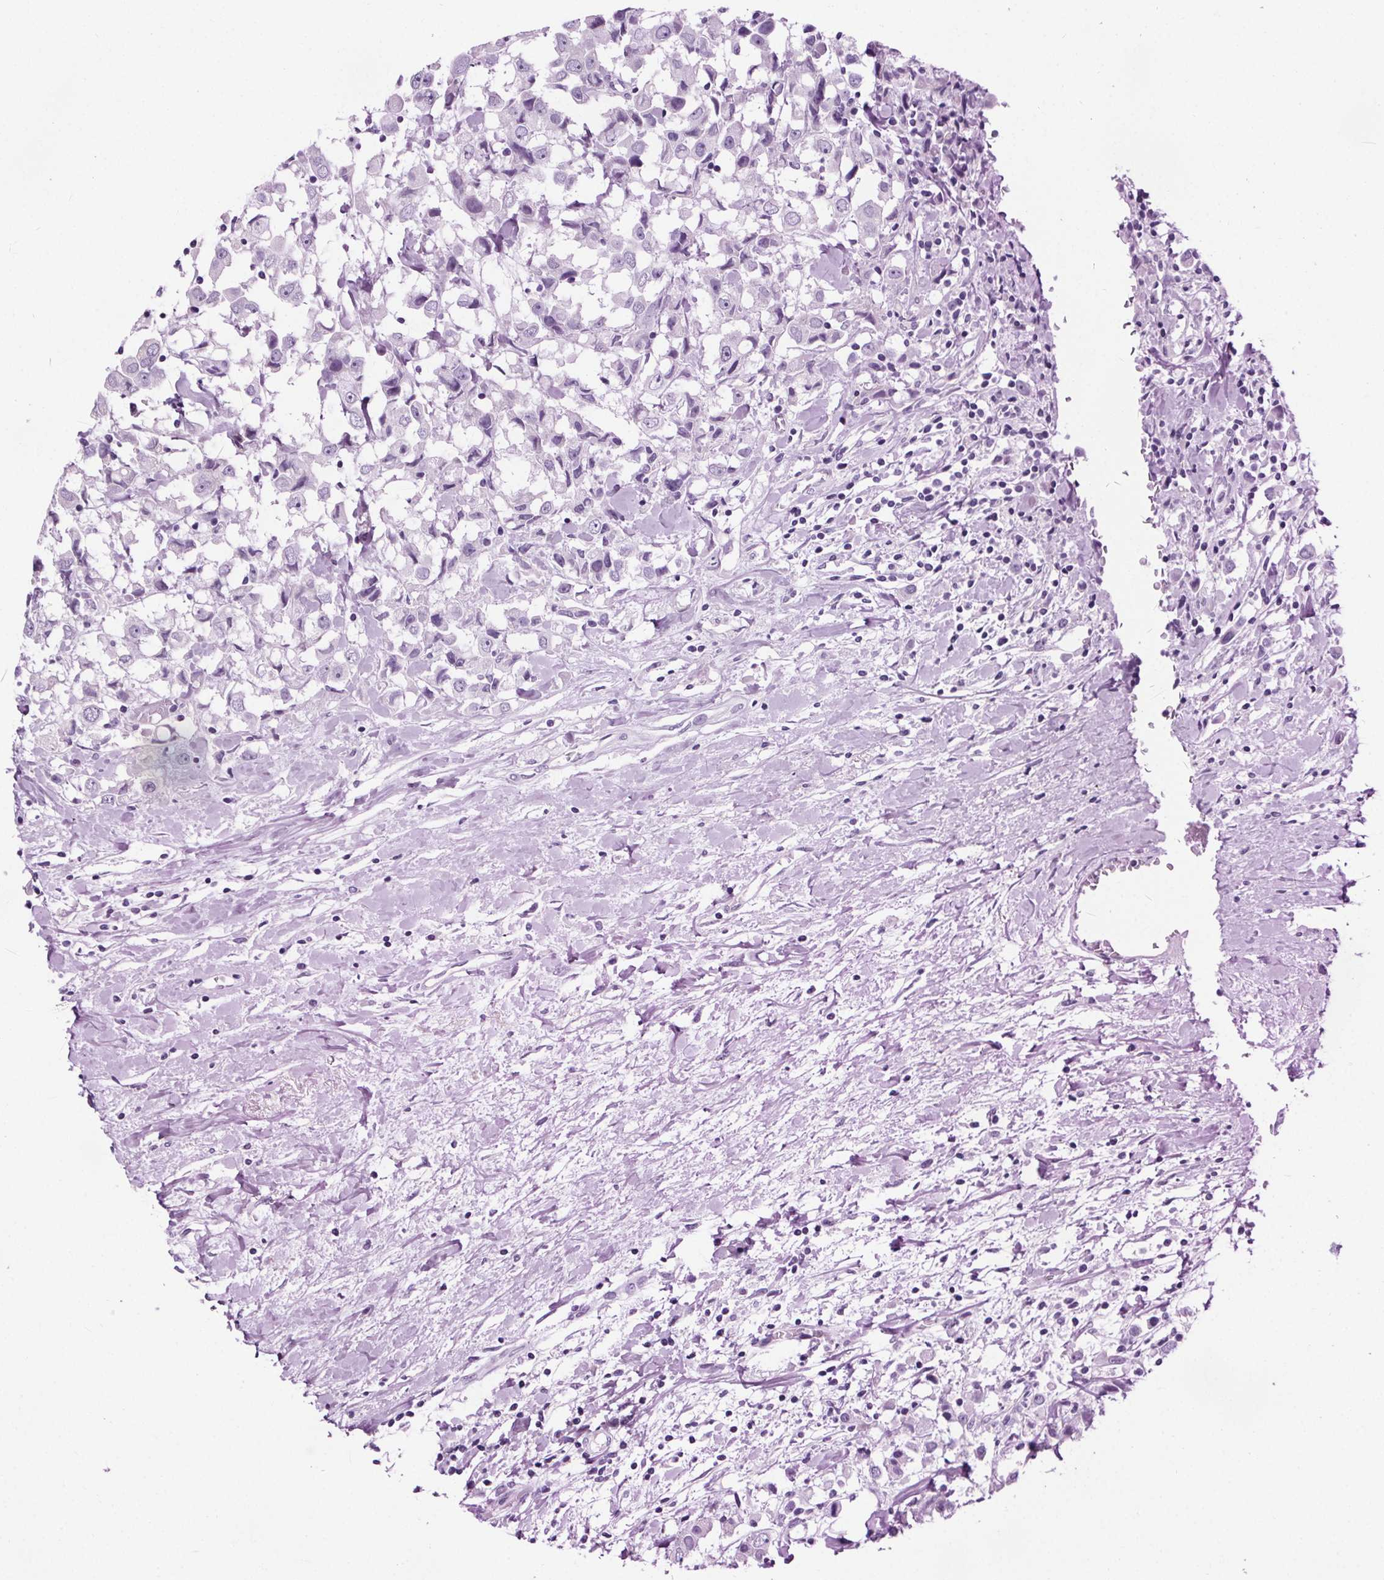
{"staining": {"intensity": "negative", "quantity": "none", "location": "none"}, "tissue": "breast cancer", "cell_type": "Tumor cells", "image_type": "cancer", "snomed": [{"axis": "morphology", "description": "Duct carcinoma"}, {"axis": "topography", "description": "Breast"}], "caption": "Immunohistochemical staining of breast cancer shows no significant staining in tumor cells. (DAB immunohistochemistry with hematoxylin counter stain).", "gene": "CUBN", "patient": {"sex": "female", "age": 61}}